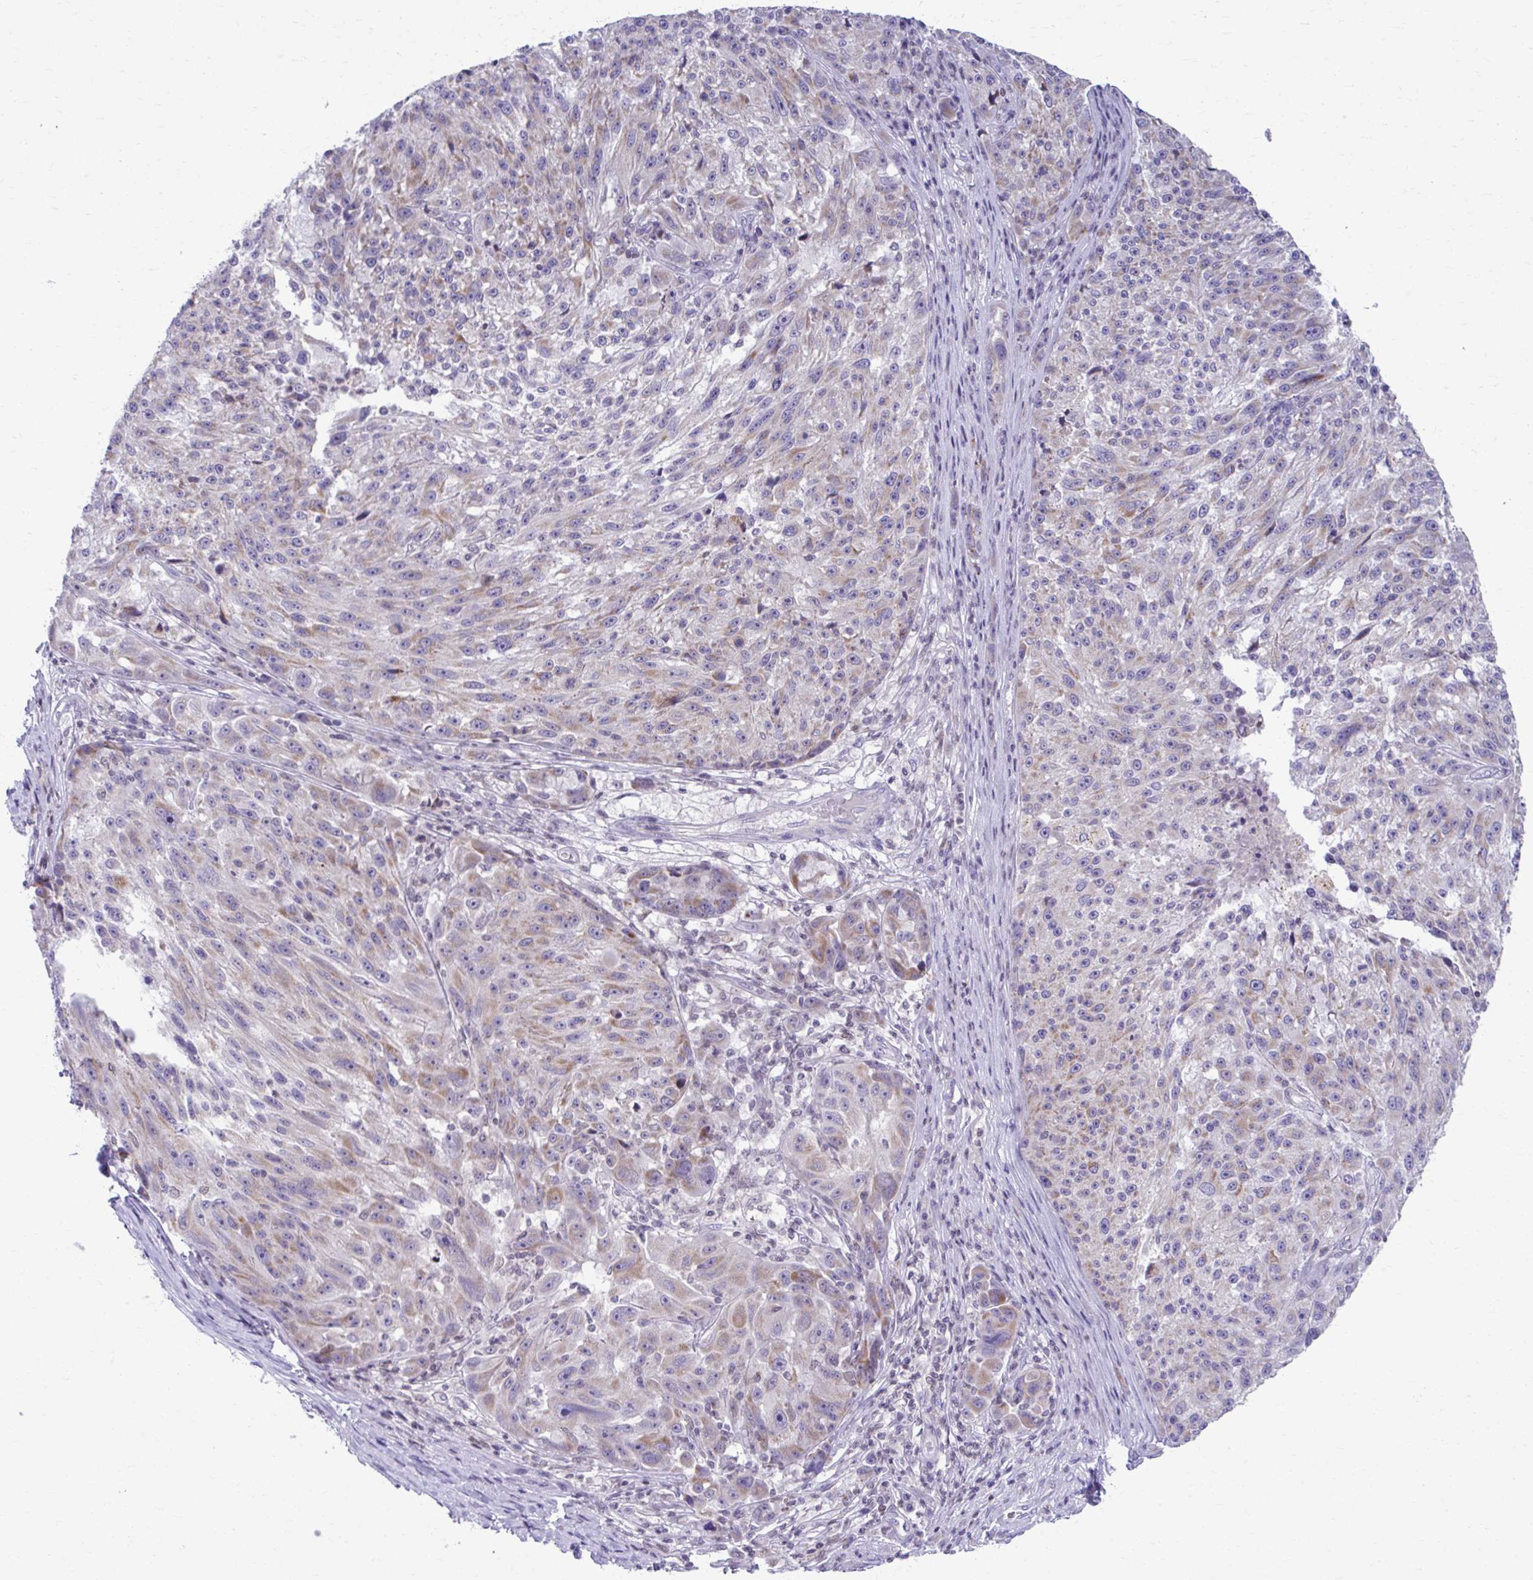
{"staining": {"intensity": "weak", "quantity": "25%-75%", "location": "cytoplasmic/membranous"}, "tissue": "melanoma", "cell_type": "Tumor cells", "image_type": "cancer", "snomed": [{"axis": "morphology", "description": "Malignant melanoma, NOS"}, {"axis": "topography", "description": "Skin"}], "caption": "Melanoma stained with DAB (3,3'-diaminobenzidine) IHC reveals low levels of weak cytoplasmic/membranous positivity in about 25%-75% of tumor cells. Using DAB (brown) and hematoxylin (blue) stains, captured at high magnification using brightfield microscopy.", "gene": "OR7A5", "patient": {"sex": "male", "age": 53}}